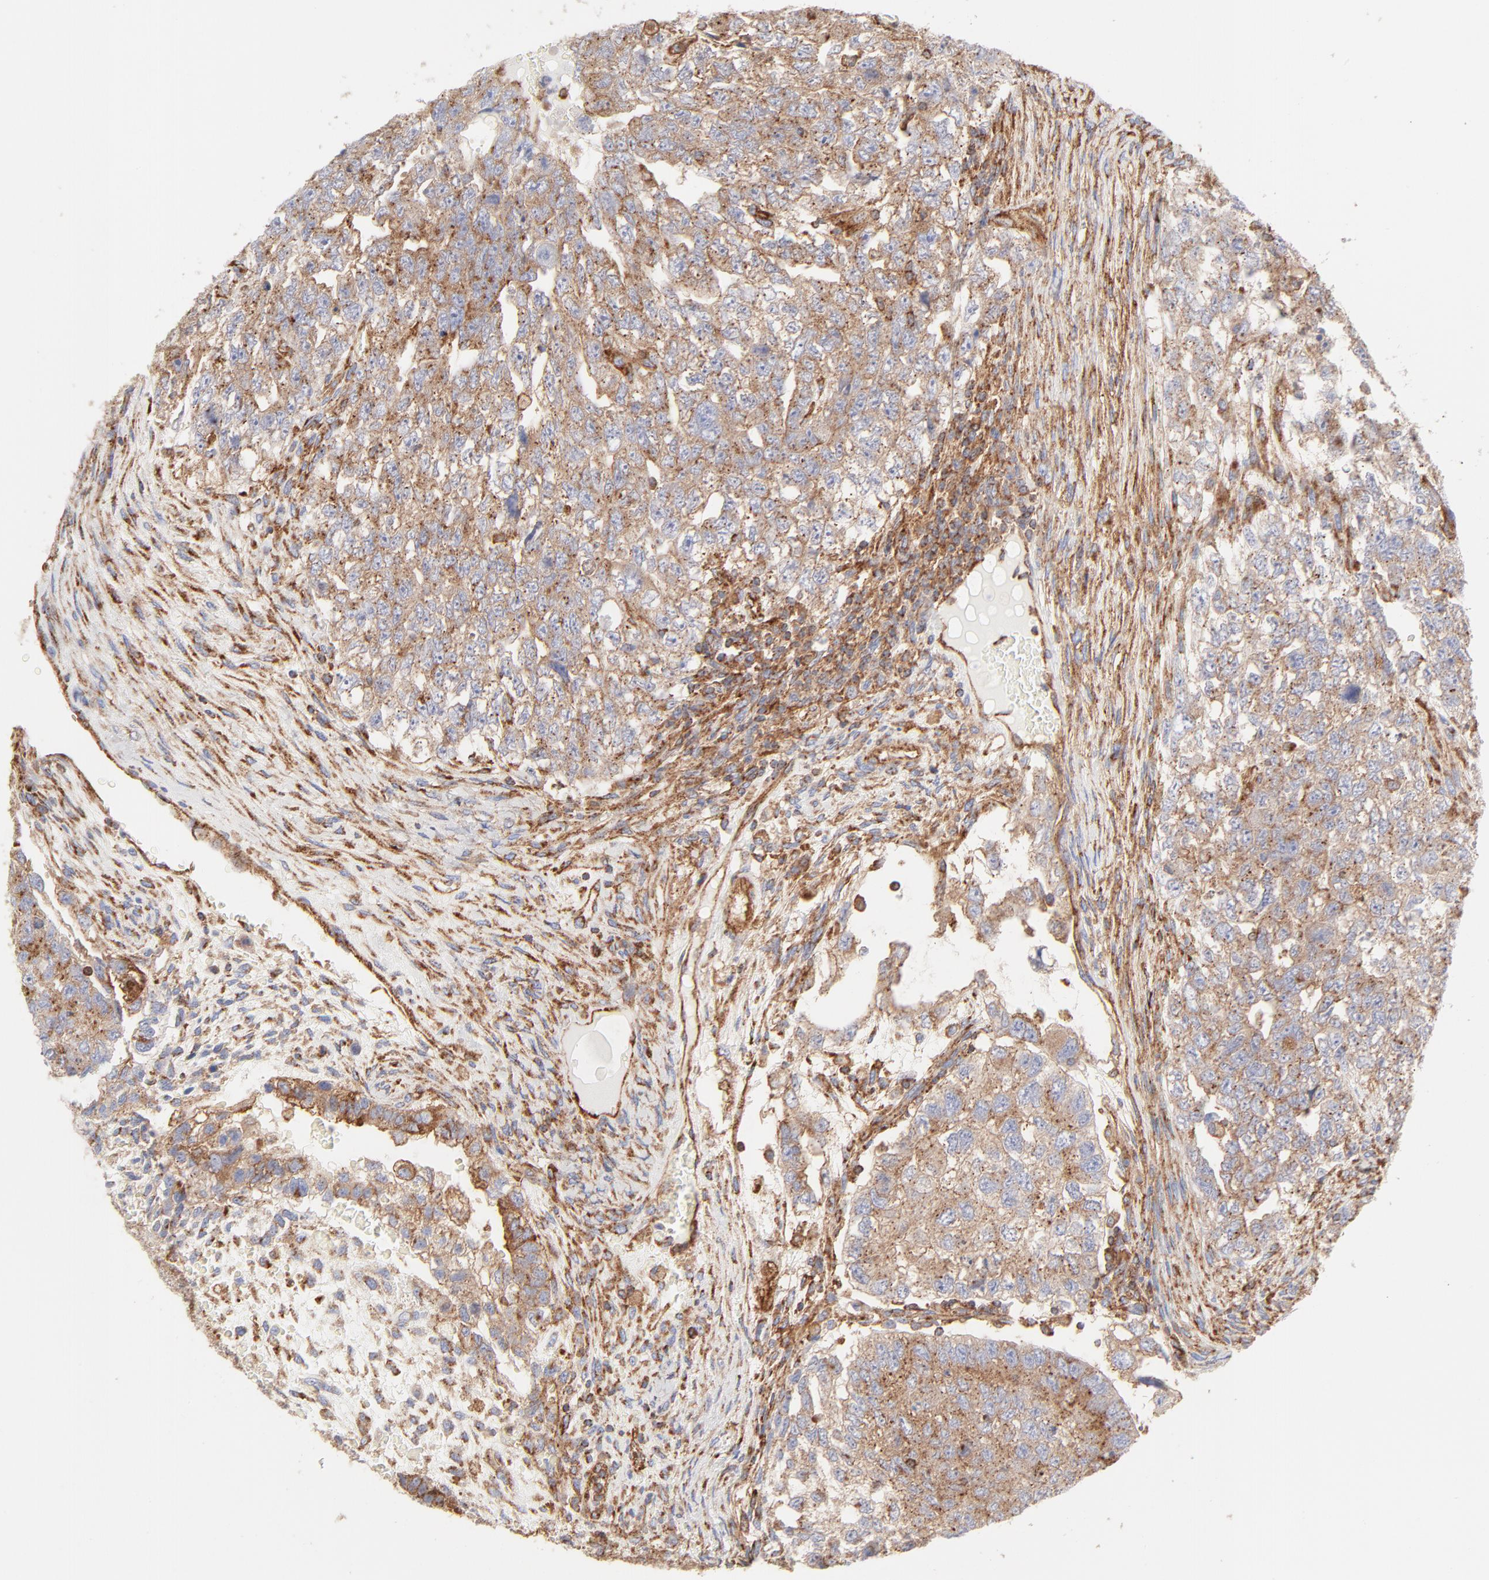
{"staining": {"intensity": "moderate", "quantity": ">75%", "location": "cytoplasmic/membranous"}, "tissue": "testis cancer", "cell_type": "Tumor cells", "image_type": "cancer", "snomed": [{"axis": "morphology", "description": "Carcinoma, Embryonal, NOS"}, {"axis": "topography", "description": "Testis"}], "caption": "Testis cancer (embryonal carcinoma) stained for a protein reveals moderate cytoplasmic/membranous positivity in tumor cells. The protein of interest is shown in brown color, while the nuclei are stained blue.", "gene": "CLTB", "patient": {"sex": "male", "age": 36}}